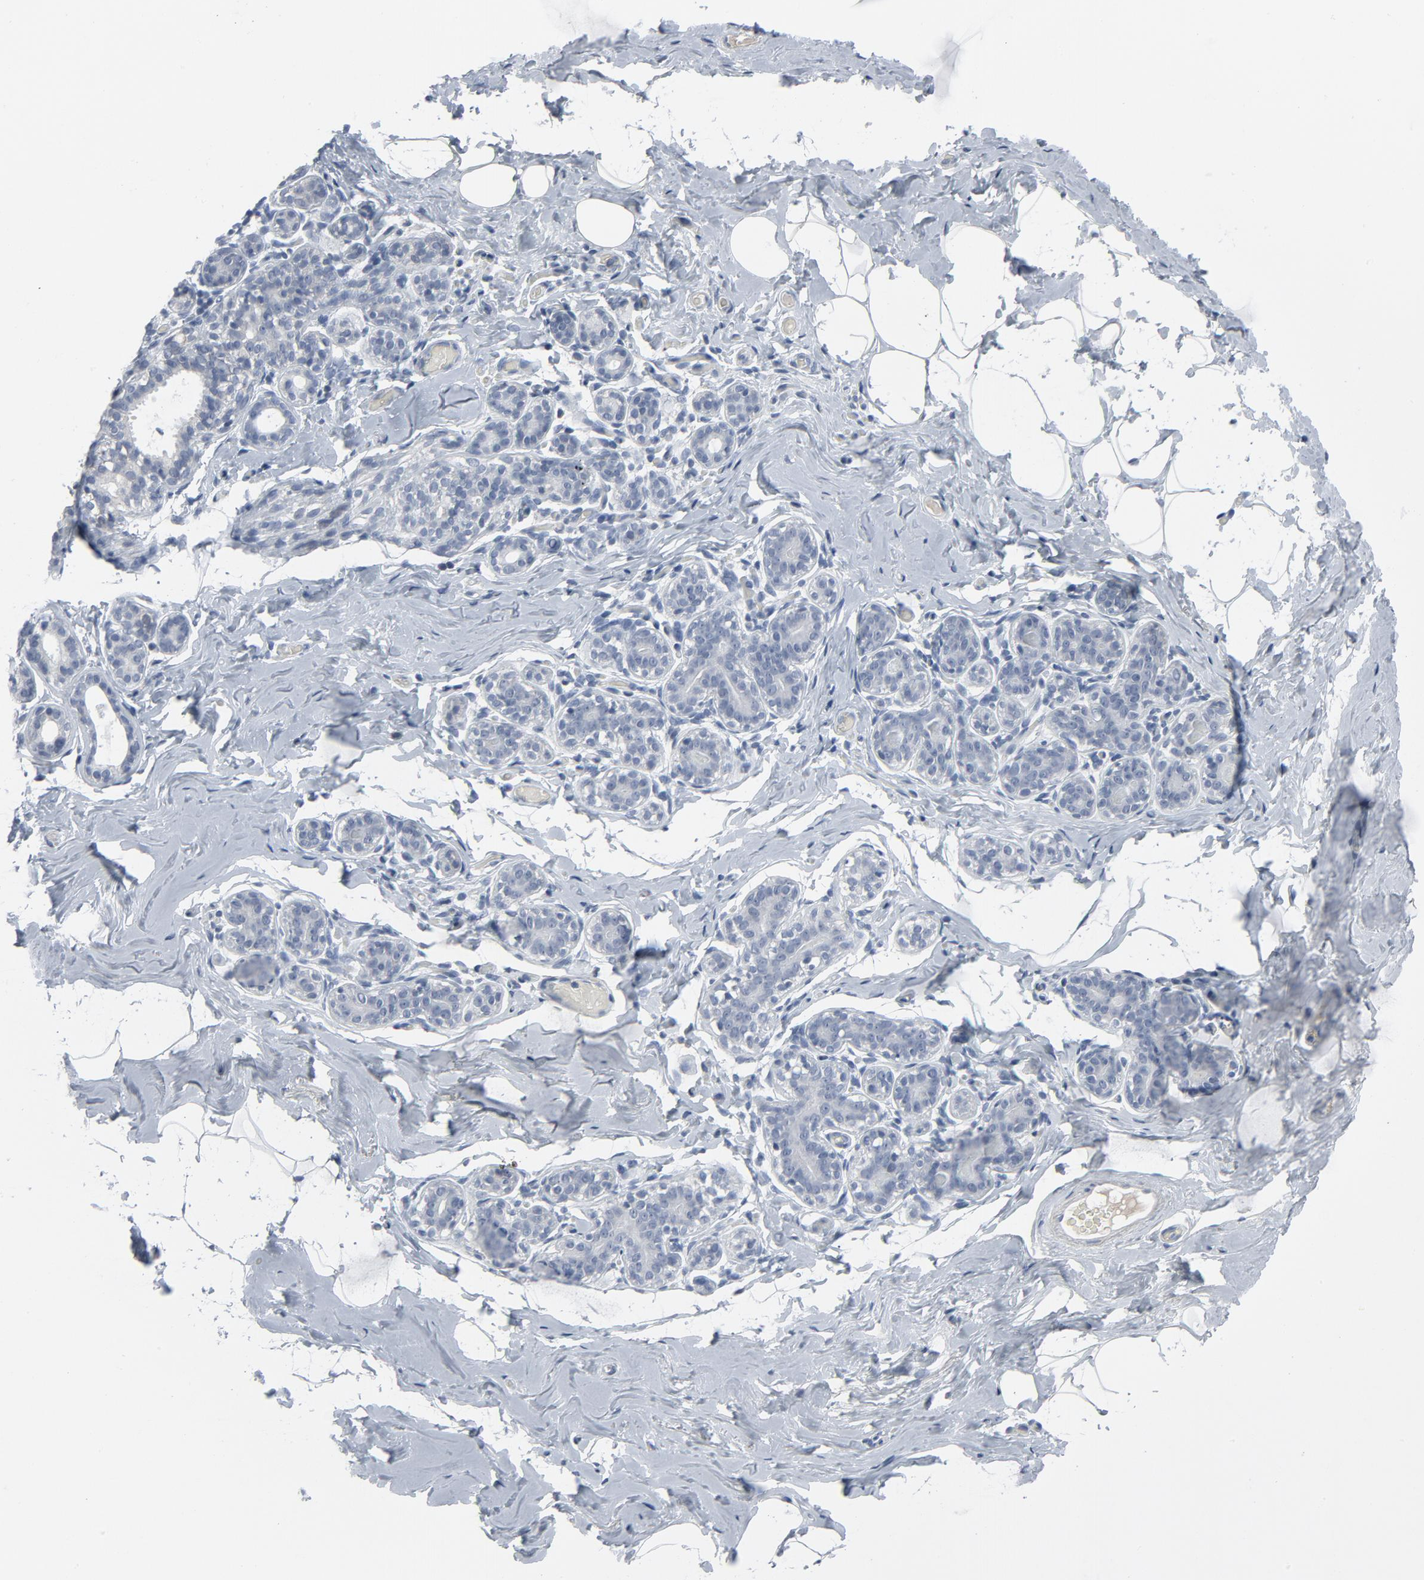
{"staining": {"intensity": "negative", "quantity": "none", "location": "none"}, "tissue": "breast", "cell_type": "Adipocytes", "image_type": "normal", "snomed": [{"axis": "morphology", "description": "Normal tissue, NOS"}, {"axis": "topography", "description": "Breast"}, {"axis": "topography", "description": "Soft tissue"}], "caption": "This is an immunohistochemistry image of benign breast. There is no staining in adipocytes.", "gene": "GPX2", "patient": {"sex": "female", "age": 75}}